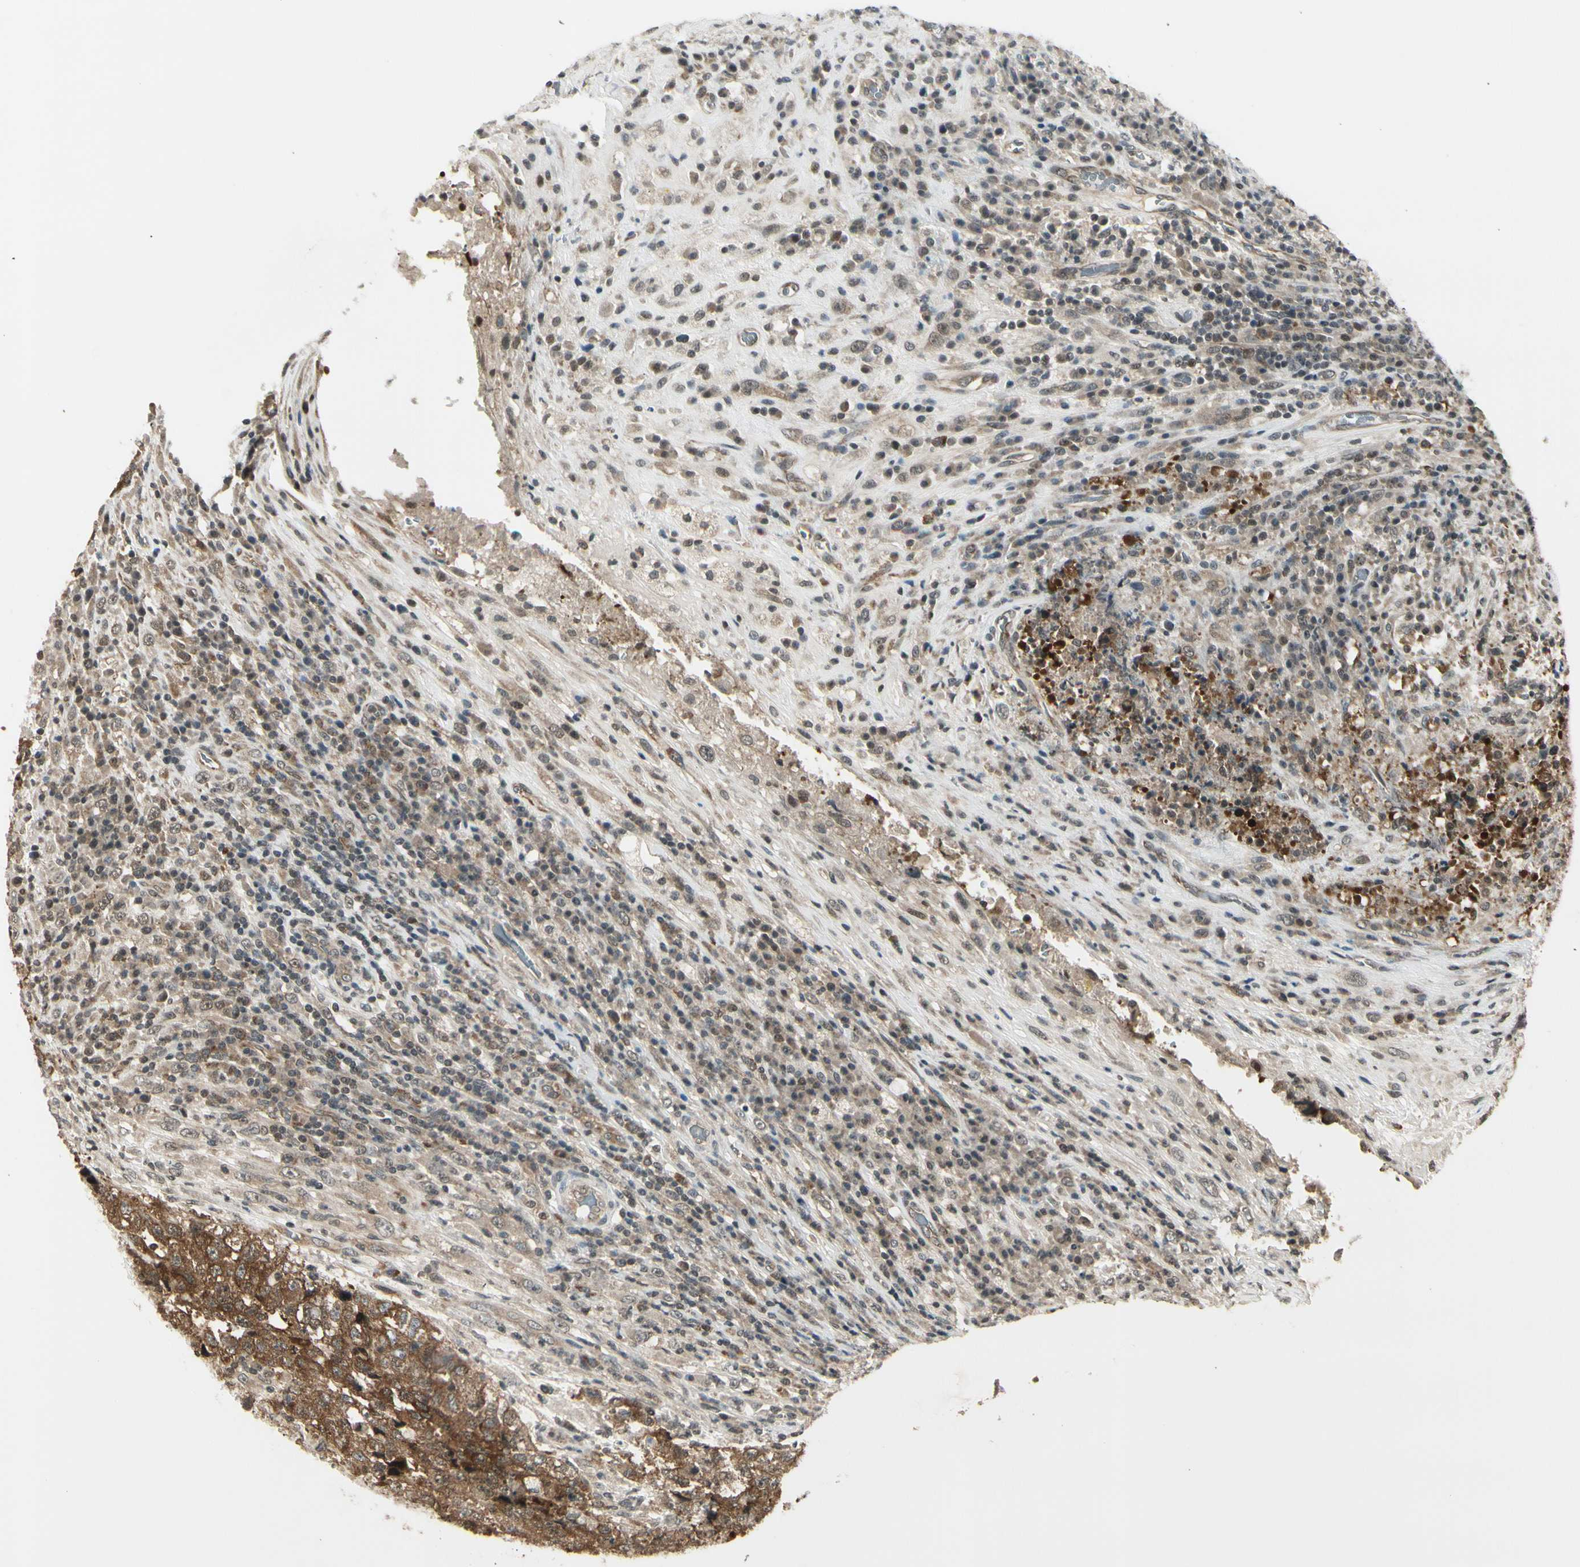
{"staining": {"intensity": "moderate", "quantity": "25%-75%", "location": "cytoplasmic/membranous"}, "tissue": "testis cancer", "cell_type": "Tumor cells", "image_type": "cancer", "snomed": [{"axis": "morphology", "description": "Necrosis, NOS"}, {"axis": "morphology", "description": "Carcinoma, Embryonal, NOS"}, {"axis": "topography", "description": "Testis"}], "caption": "Immunohistochemical staining of testis cancer exhibits medium levels of moderate cytoplasmic/membranous staining in about 25%-75% of tumor cells.", "gene": "SMN2", "patient": {"sex": "male", "age": 19}}